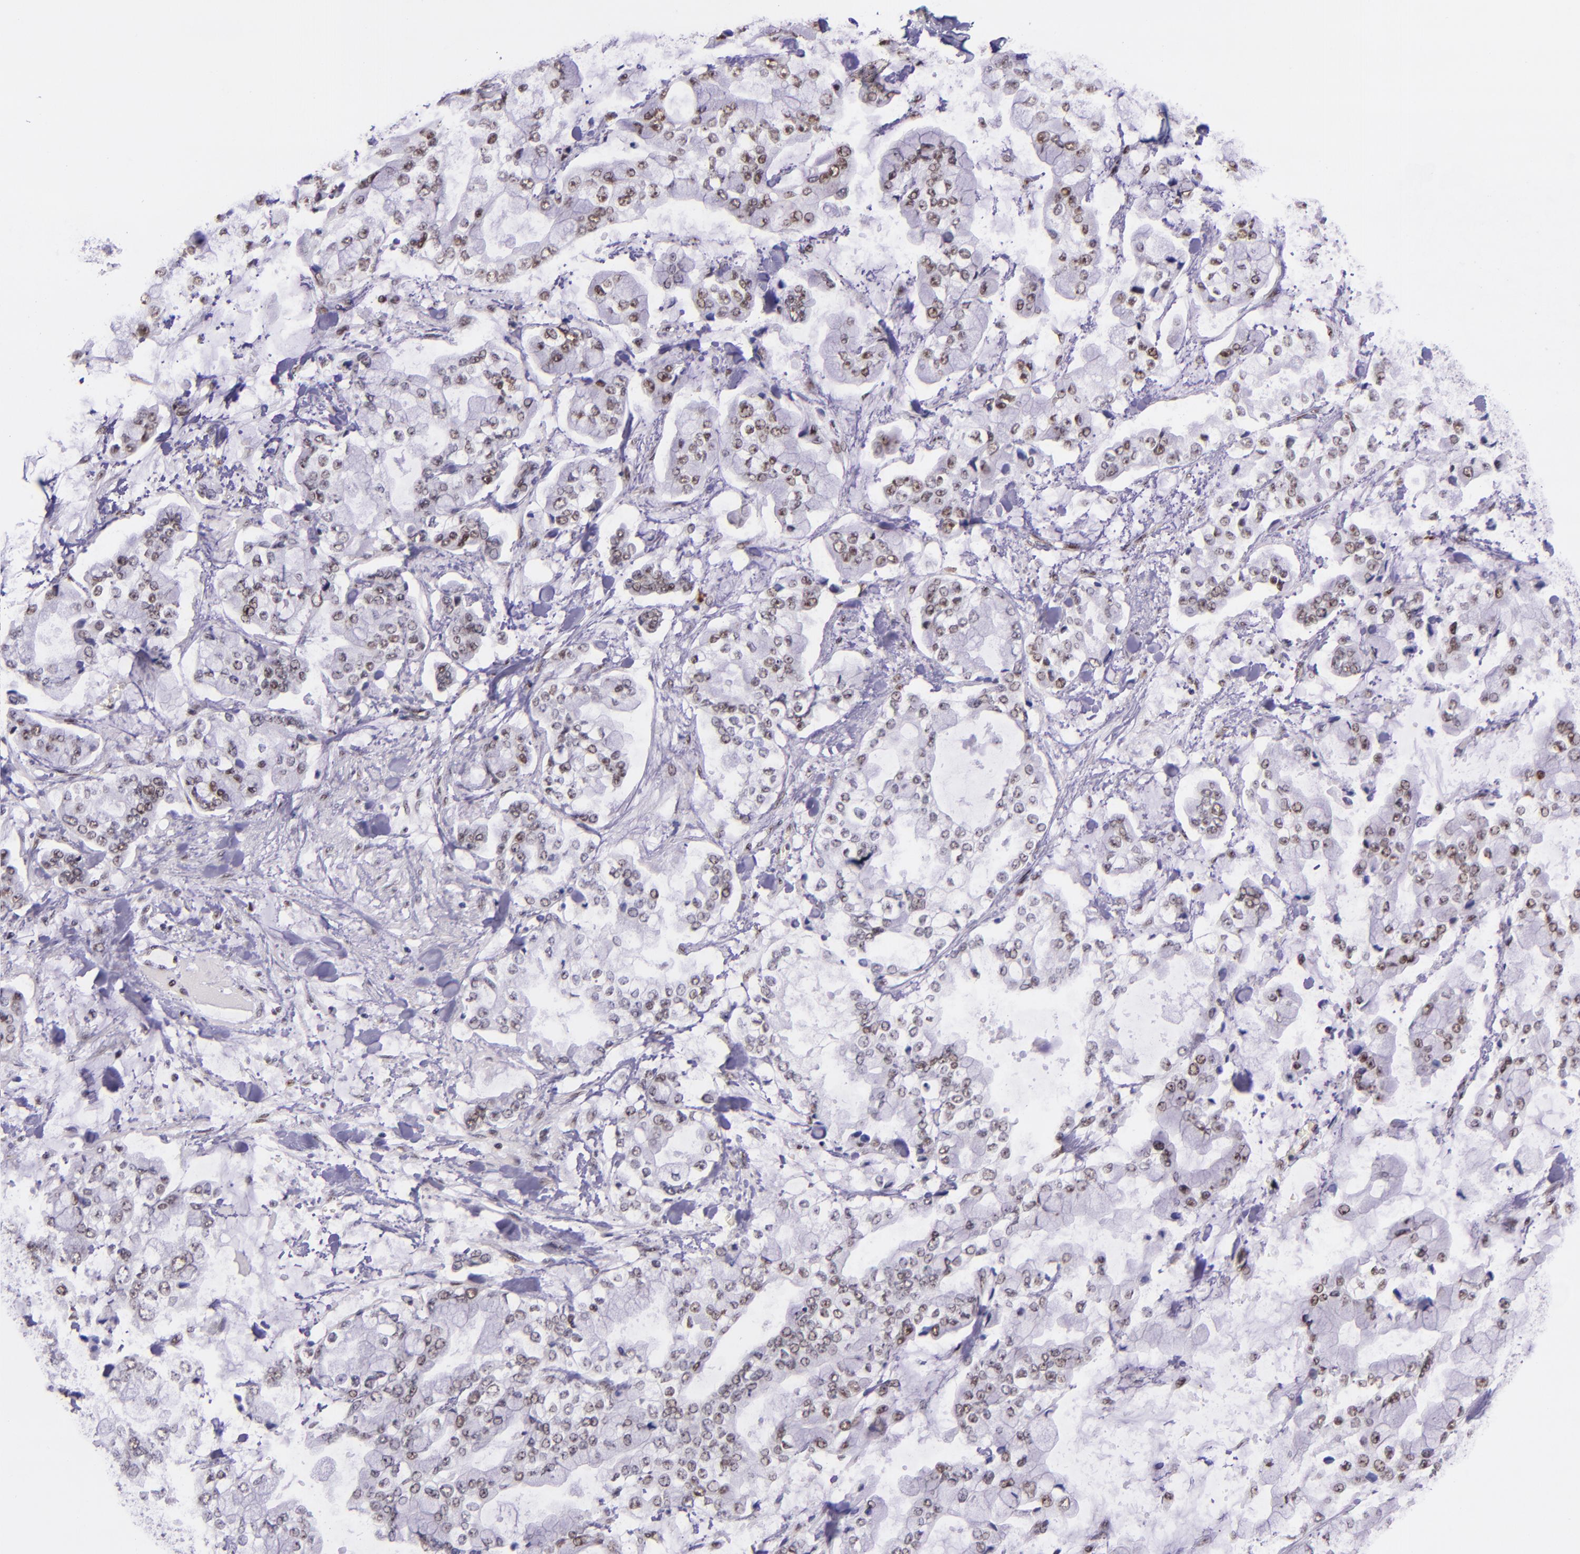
{"staining": {"intensity": "weak", "quantity": "25%-75%", "location": "nuclear"}, "tissue": "stomach cancer", "cell_type": "Tumor cells", "image_type": "cancer", "snomed": [{"axis": "morphology", "description": "Normal tissue, NOS"}, {"axis": "morphology", "description": "Adenocarcinoma, NOS"}, {"axis": "topography", "description": "Stomach, upper"}, {"axis": "topography", "description": "Stomach"}], "caption": "Human stomach adenocarcinoma stained with a protein marker exhibits weak staining in tumor cells.", "gene": "GPKOW", "patient": {"sex": "male", "age": 76}}